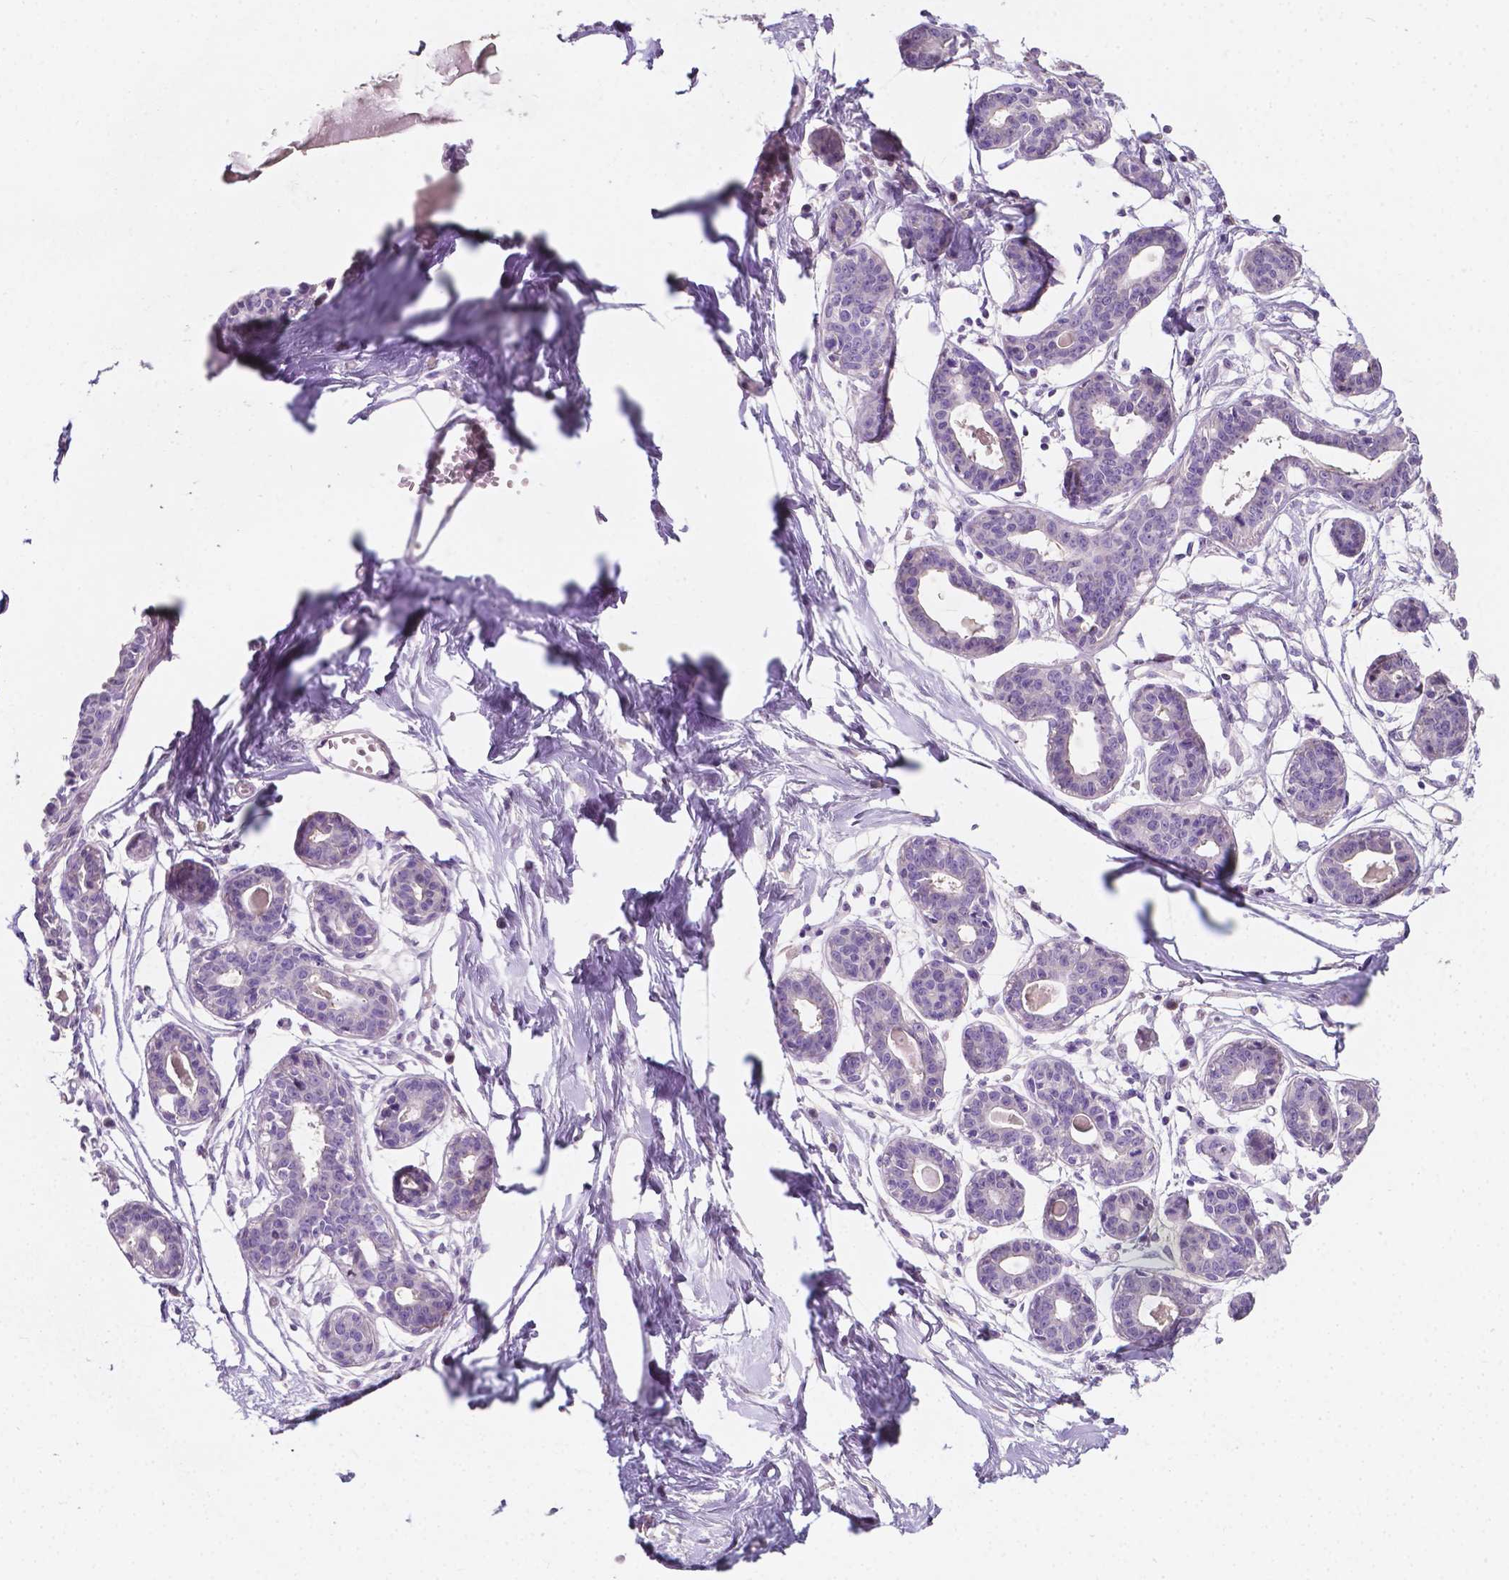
{"staining": {"intensity": "negative", "quantity": "none", "location": "none"}, "tissue": "breast", "cell_type": "Adipocytes", "image_type": "normal", "snomed": [{"axis": "morphology", "description": "Normal tissue, NOS"}, {"axis": "topography", "description": "Breast"}], "caption": "This is a photomicrograph of immunohistochemistry (IHC) staining of normal breast, which shows no staining in adipocytes.", "gene": "EGFR", "patient": {"sex": "female", "age": 45}}